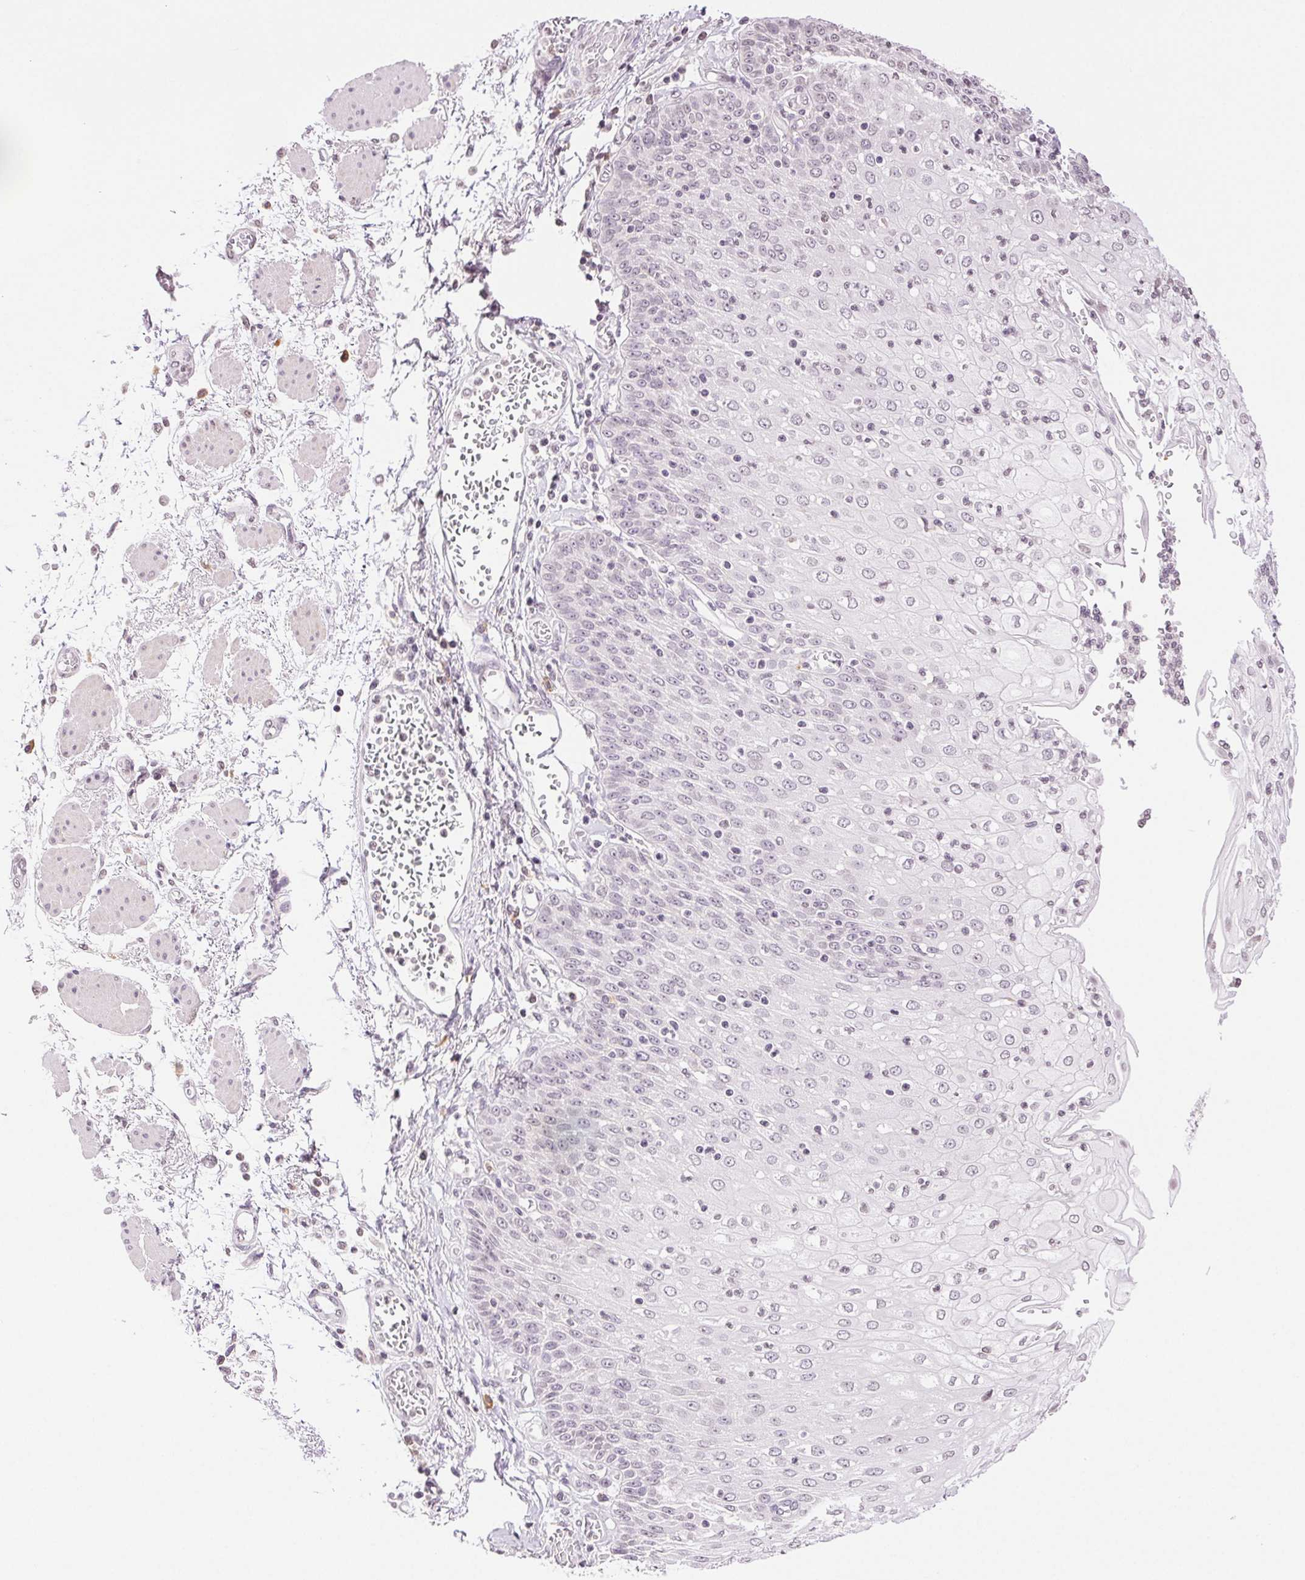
{"staining": {"intensity": "negative", "quantity": "none", "location": "none"}, "tissue": "esophagus", "cell_type": "Squamous epithelial cells", "image_type": "normal", "snomed": [{"axis": "morphology", "description": "Normal tissue, NOS"}, {"axis": "morphology", "description": "Adenocarcinoma, NOS"}, {"axis": "topography", "description": "Esophagus"}], "caption": "A high-resolution micrograph shows immunohistochemistry (IHC) staining of benign esophagus, which shows no significant positivity in squamous epithelial cells. (Brightfield microscopy of DAB immunohistochemistry at high magnification).", "gene": "TNNT3", "patient": {"sex": "male", "age": 81}}